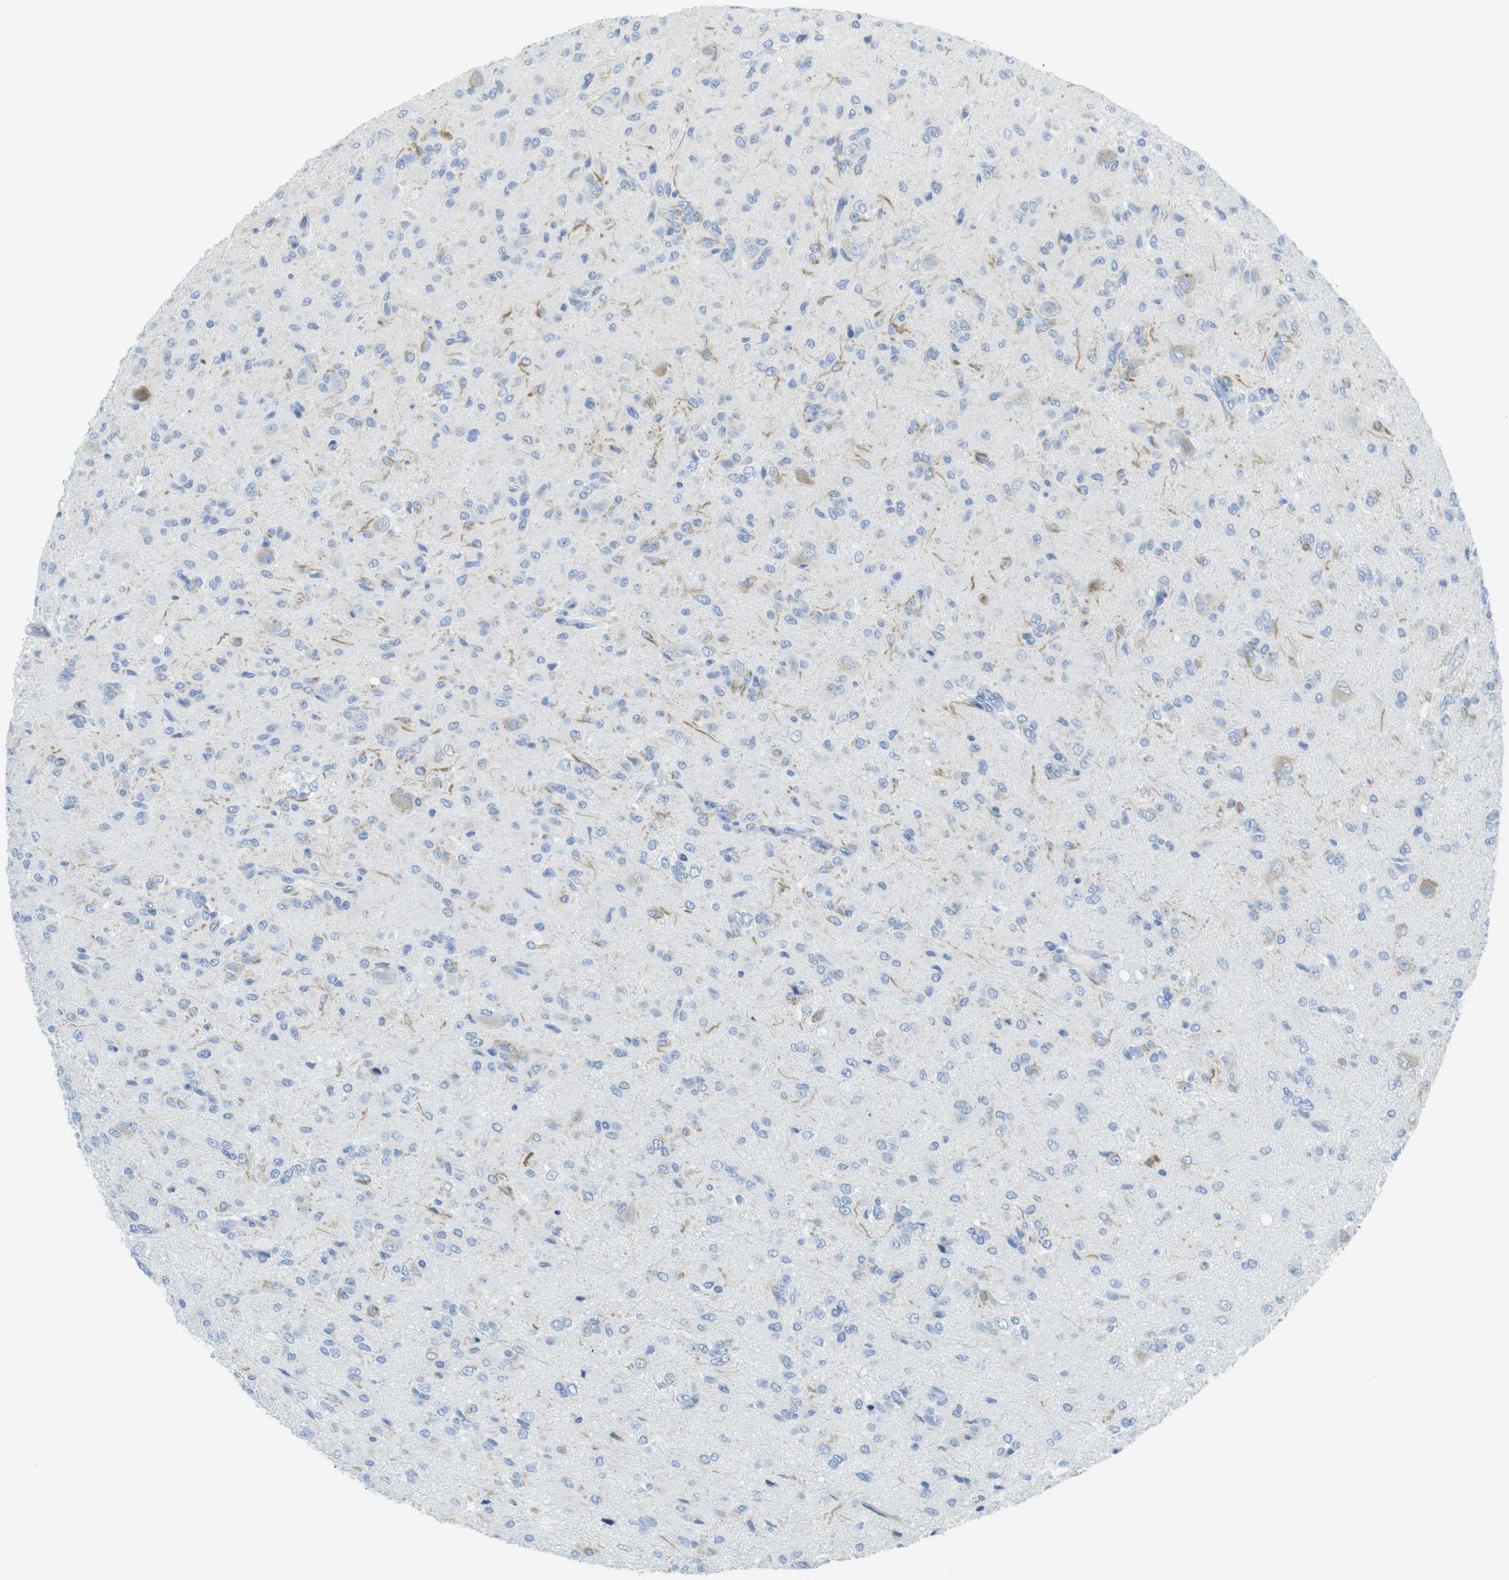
{"staining": {"intensity": "negative", "quantity": "none", "location": "none"}, "tissue": "glioma", "cell_type": "Tumor cells", "image_type": "cancer", "snomed": [{"axis": "morphology", "description": "Glioma, malignant, High grade"}, {"axis": "topography", "description": "Brain"}], "caption": "Immunohistochemistry of human glioma shows no staining in tumor cells. Brightfield microscopy of immunohistochemistry stained with DAB (brown) and hematoxylin (blue), captured at high magnification.", "gene": "ASIC5", "patient": {"sex": "female", "age": 59}}